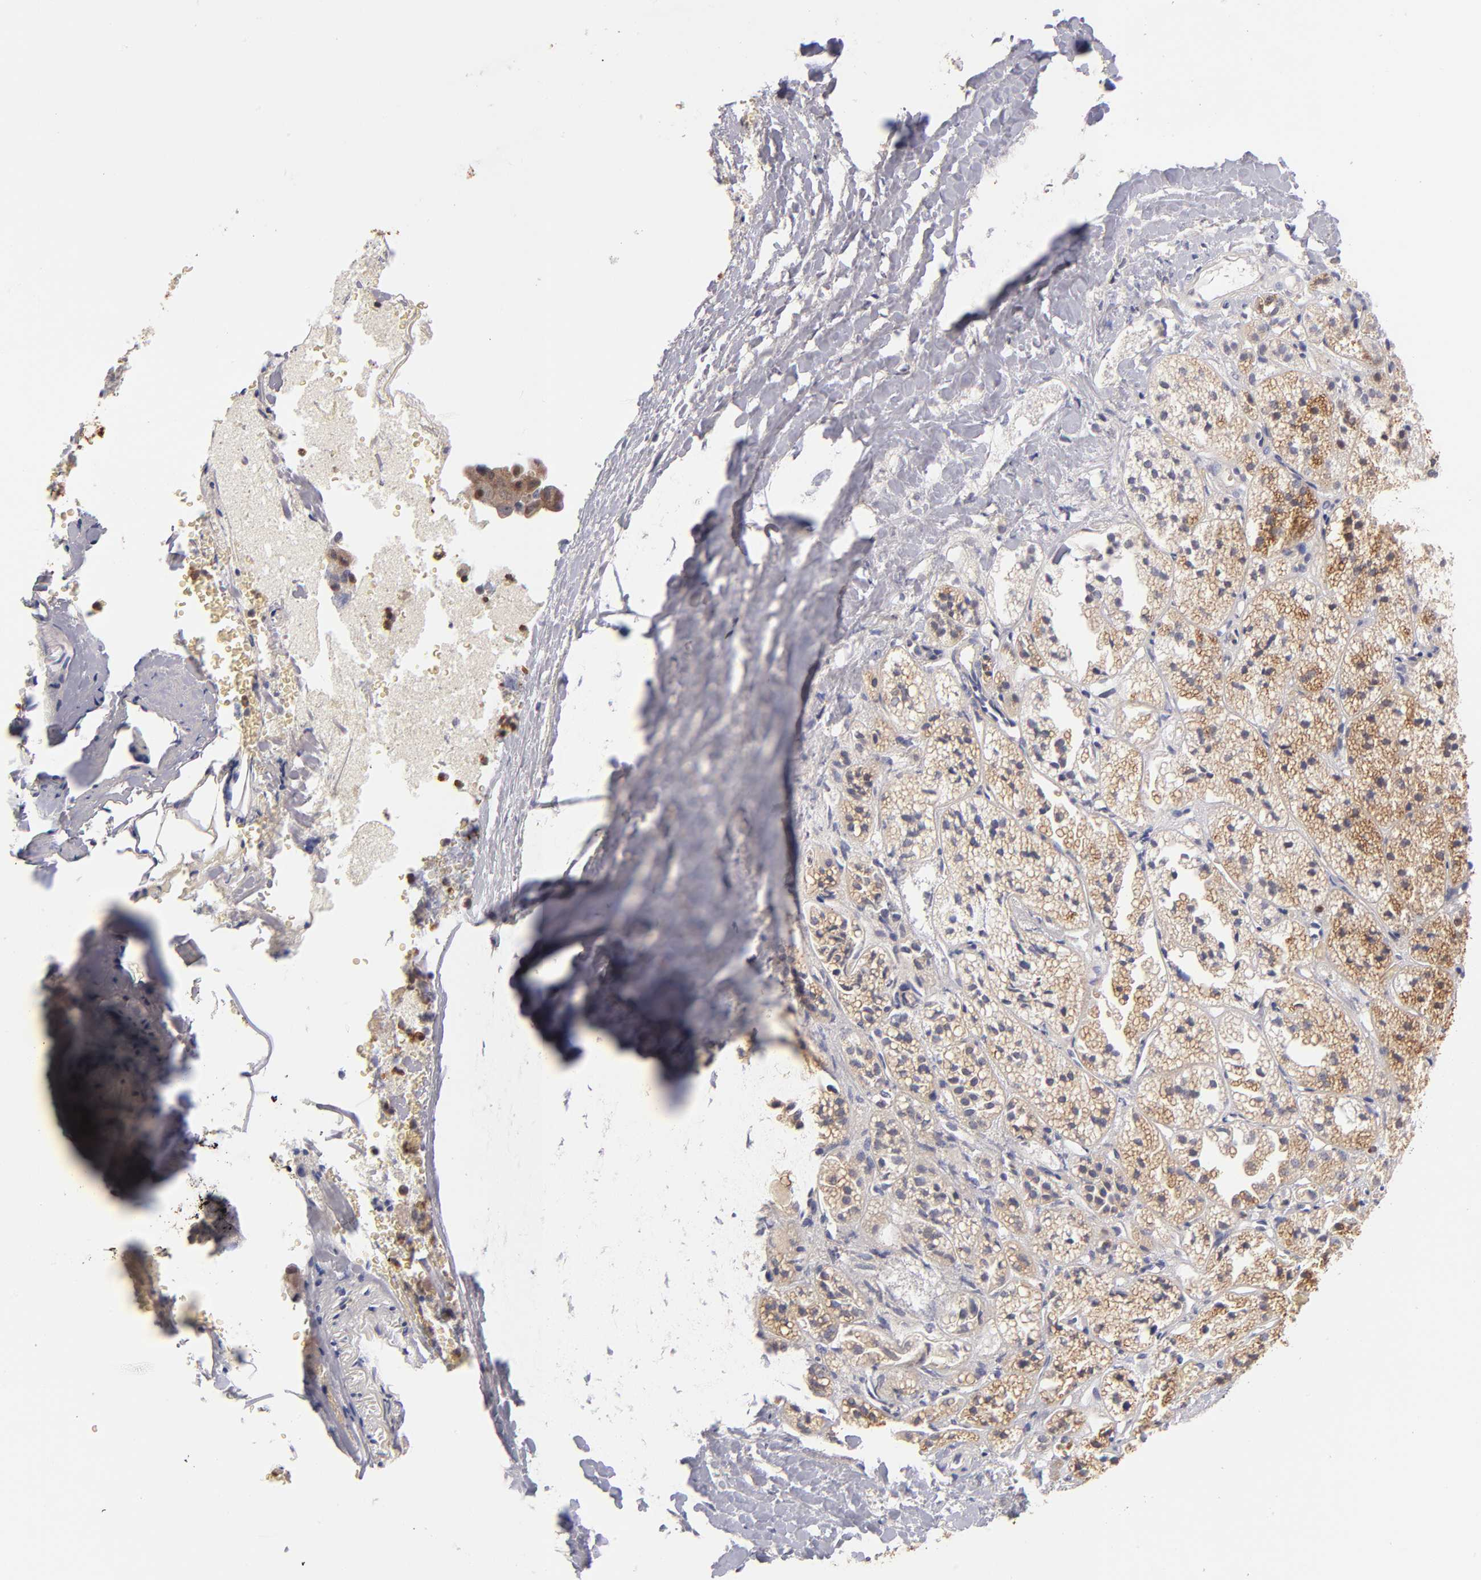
{"staining": {"intensity": "strong", "quantity": "25%-75%", "location": "cytoplasmic/membranous,nuclear"}, "tissue": "adrenal gland", "cell_type": "Glandular cells", "image_type": "normal", "snomed": [{"axis": "morphology", "description": "Normal tissue, NOS"}, {"axis": "topography", "description": "Adrenal gland"}], "caption": "Protein expression analysis of unremarkable human adrenal gland reveals strong cytoplasmic/membranous,nuclear expression in about 25%-75% of glandular cells. (DAB IHC, brown staining for protein, blue staining for nuclei).", "gene": "YWHAB", "patient": {"sex": "female", "age": 71}}